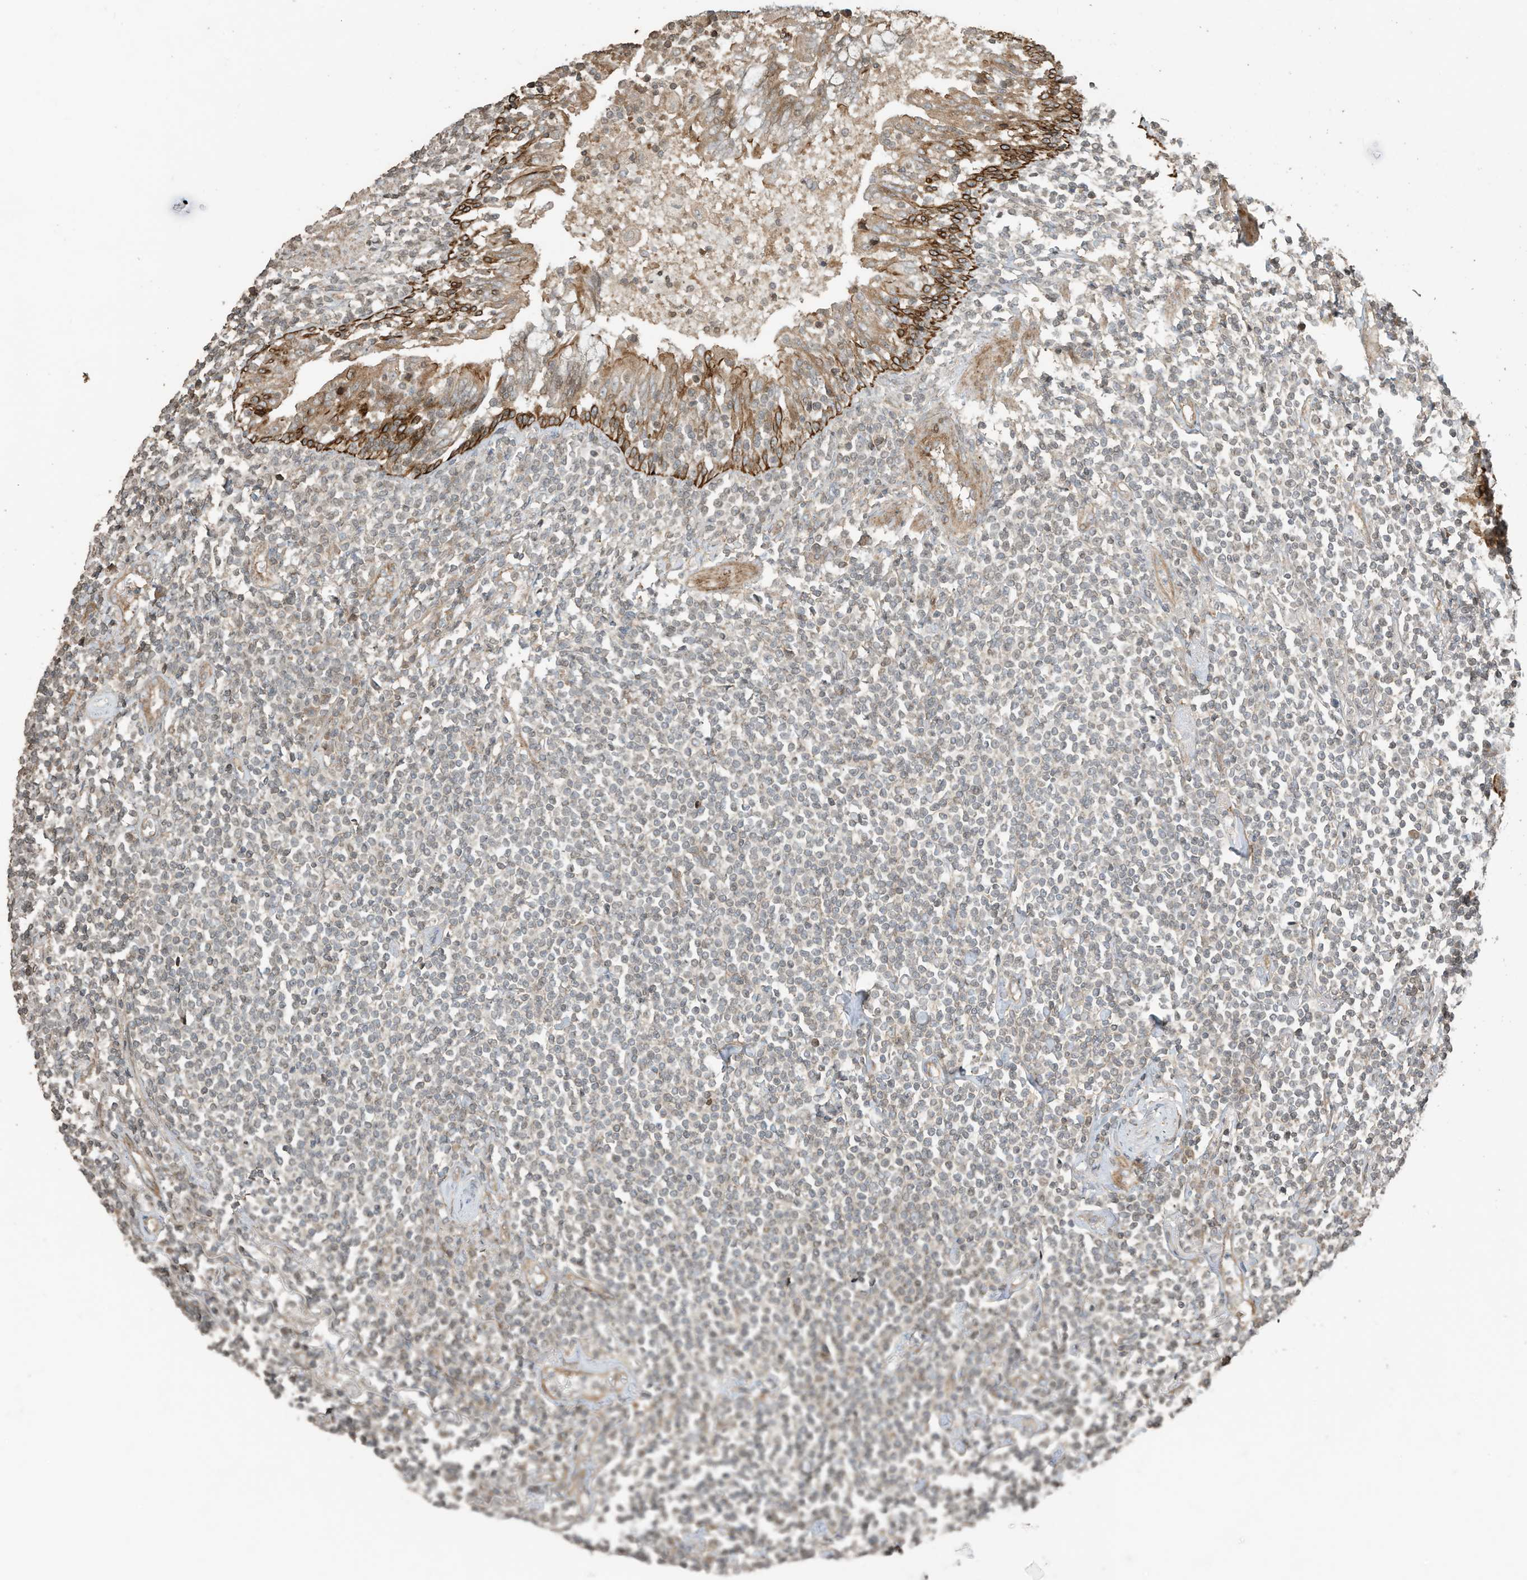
{"staining": {"intensity": "negative", "quantity": "none", "location": "none"}, "tissue": "lymphoma", "cell_type": "Tumor cells", "image_type": "cancer", "snomed": [{"axis": "morphology", "description": "Malignant lymphoma, non-Hodgkin's type, Low grade"}, {"axis": "topography", "description": "Lung"}], "caption": "This is an immunohistochemistry (IHC) photomicrograph of human low-grade malignant lymphoma, non-Hodgkin's type. There is no staining in tumor cells.", "gene": "ZNF653", "patient": {"sex": "female", "age": 71}}